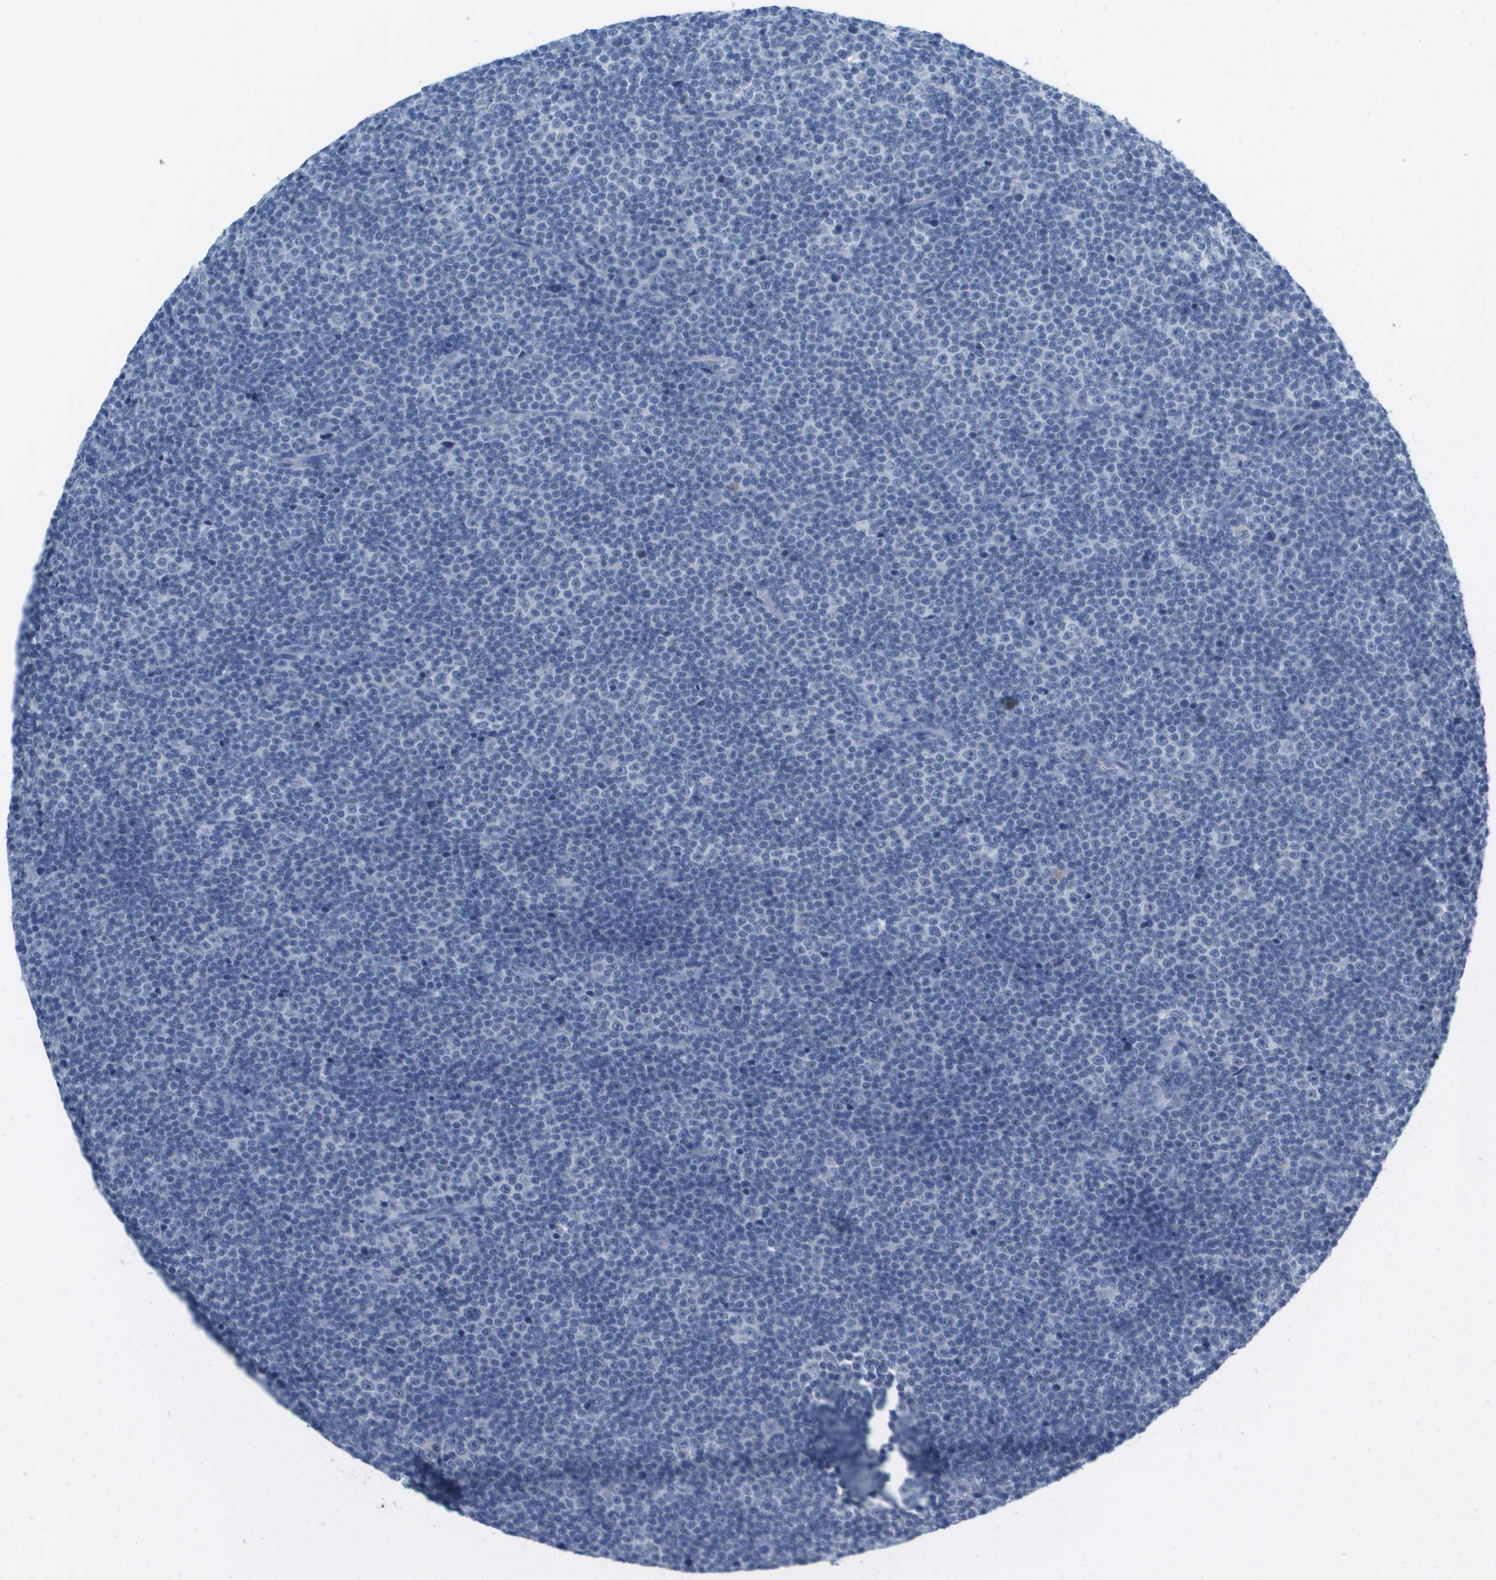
{"staining": {"intensity": "negative", "quantity": "none", "location": "none"}, "tissue": "lymphoma", "cell_type": "Tumor cells", "image_type": "cancer", "snomed": [{"axis": "morphology", "description": "Malignant lymphoma, non-Hodgkin's type, Low grade"}, {"axis": "topography", "description": "Lymph node"}], "caption": "This is an IHC micrograph of human lymphoma. There is no expression in tumor cells.", "gene": "GPR18", "patient": {"sex": "female", "age": 67}}